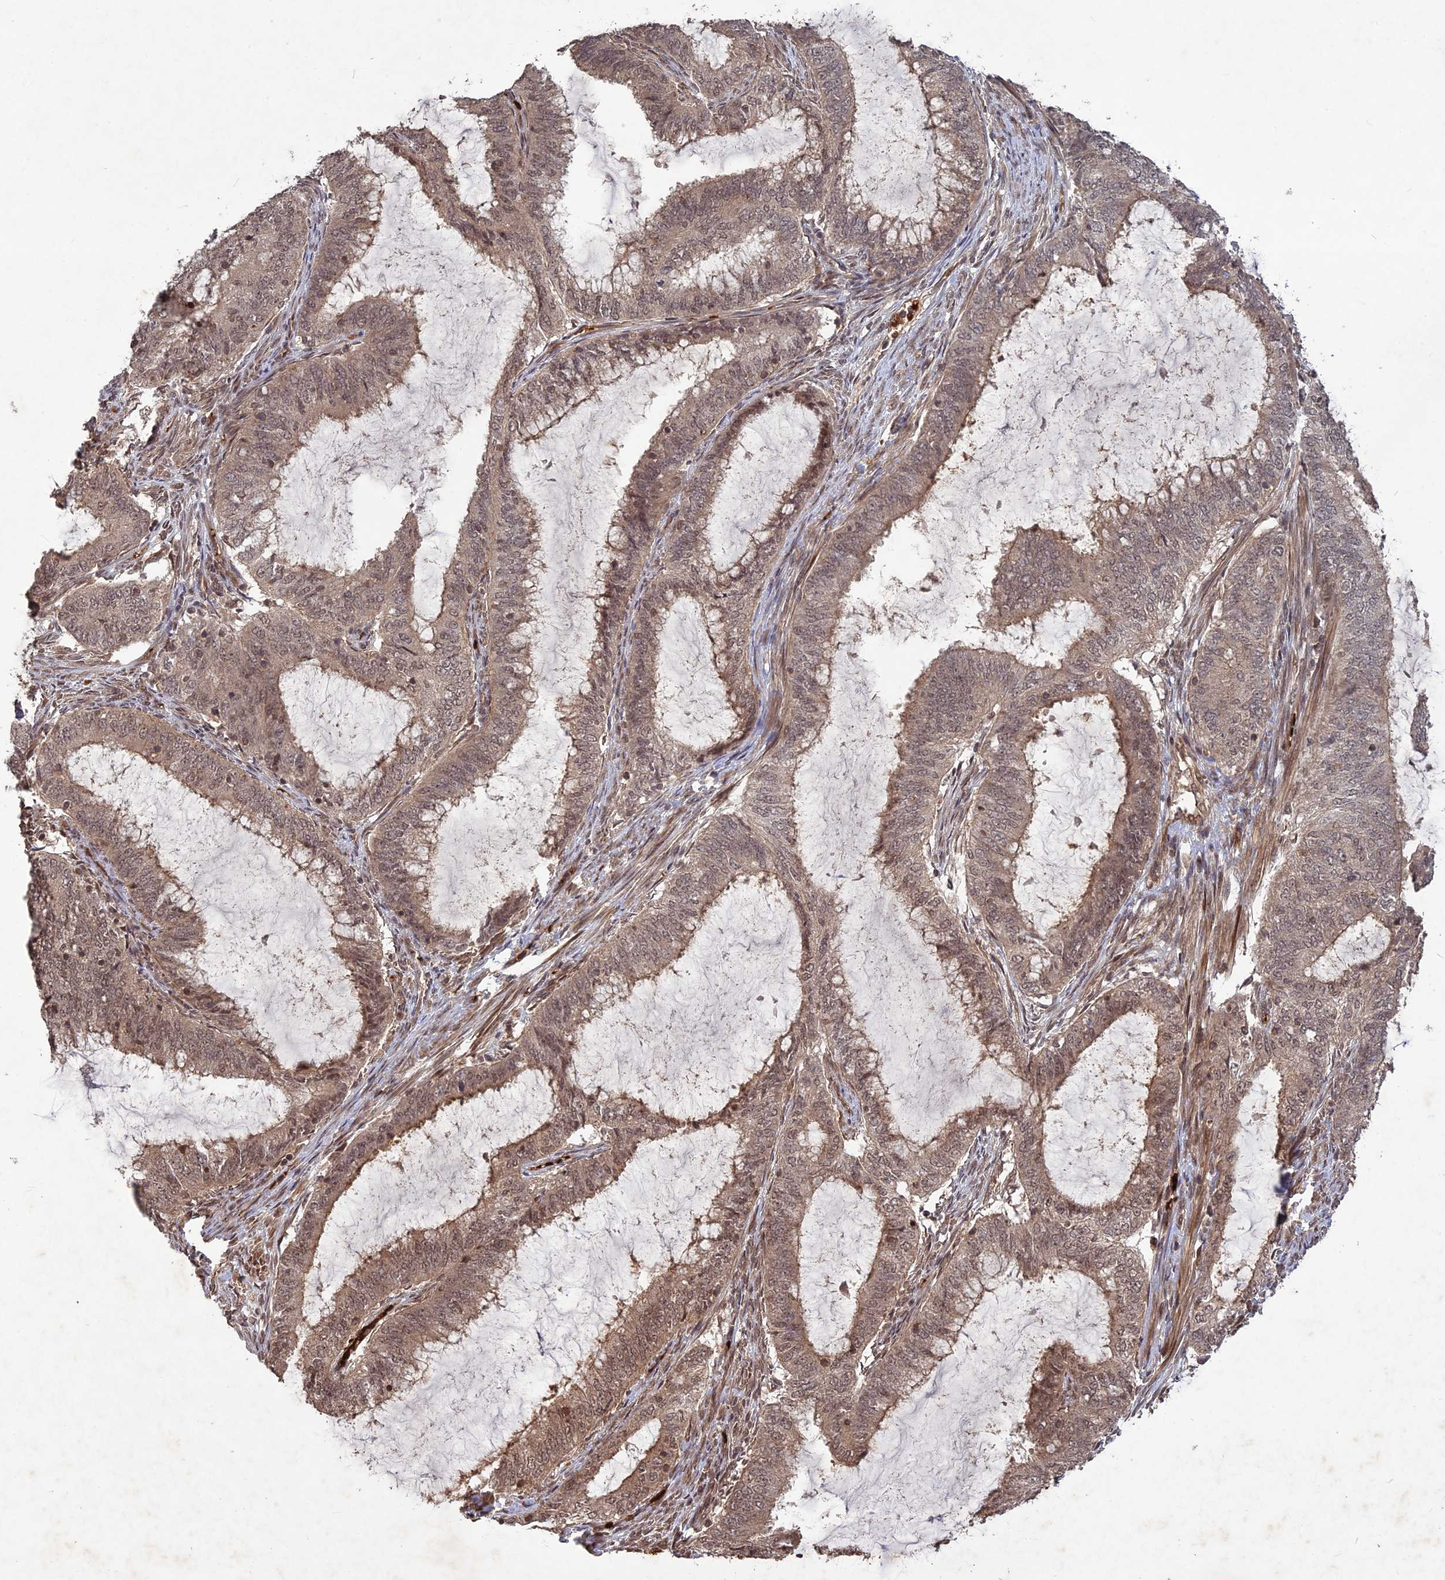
{"staining": {"intensity": "moderate", "quantity": ">75%", "location": "cytoplasmic/membranous,nuclear"}, "tissue": "endometrial cancer", "cell_type": "Tumor cells", "image_type": "cancer", "snomed": [{"axis": "morphology", "description": "Adenocarcinoma, NOS"}, {"axis": "topography", "description": "Endometrium"}], "caption": "Moderate cytoplasmic/membranous and nuclear staining is appreciated in approximately >75% of tumor cells in endometrial adenocarcinoma.", "gene": "SRMS", "patient": {"sex": "female", "age": 51}}